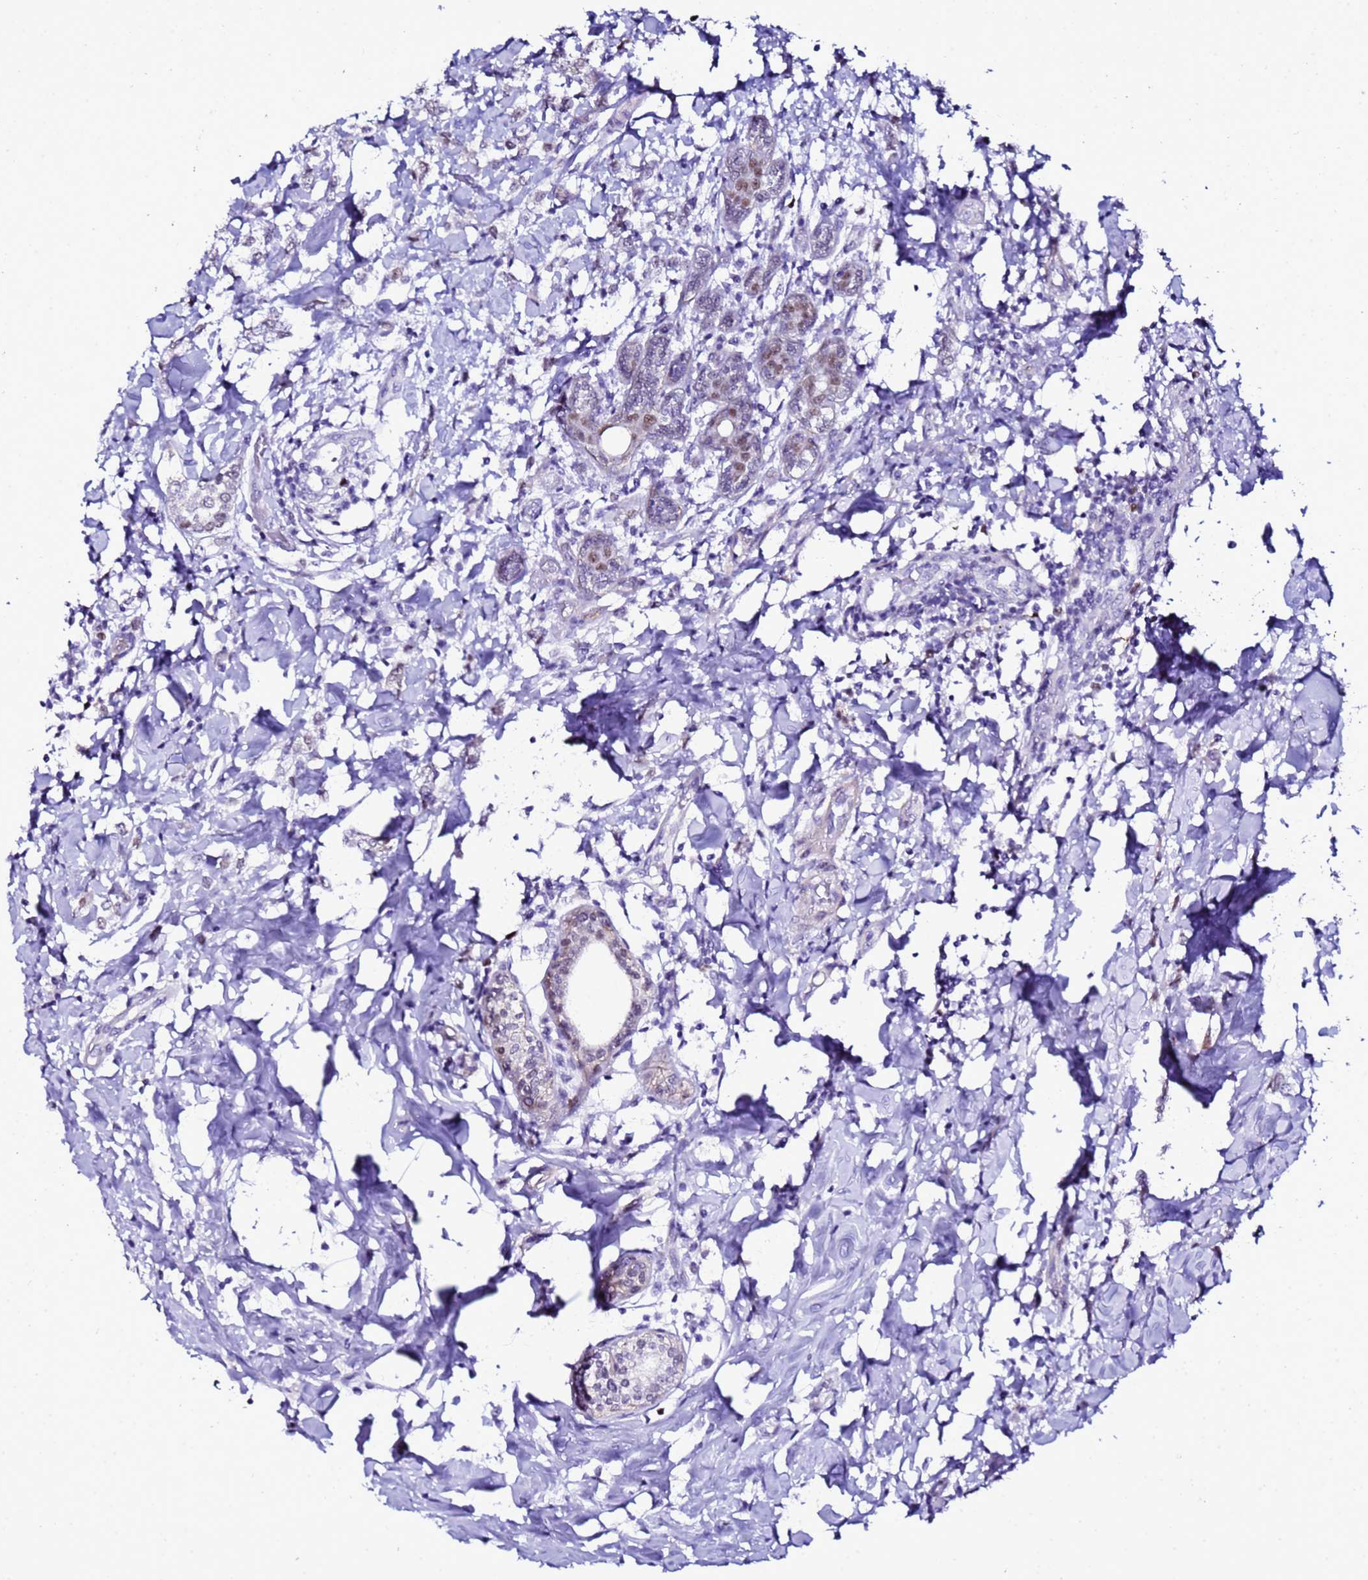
{"staining": {"intensity": "weak", "quantity": "25%-75%", "location": "nuclear"}, "tissue": "breast cancer", "cell_type": "Tumor cells", "image_type": "cancer", "snomed": [{"axis": "morphology", "description": "Normal tissue, NOS"}, {"axis": "morphology", "description": "Lobular carcinoma"}, {"axis": "topography", "description": "Breast"}], "caption": "Tumor cells demonstrate low levels of weak nuclear positivity in approximately 25%-75% of cells in breast cancer (lobular carcinoma).", "gene": "BCL7A", "patient": {"sex": "female", "age": 47}}